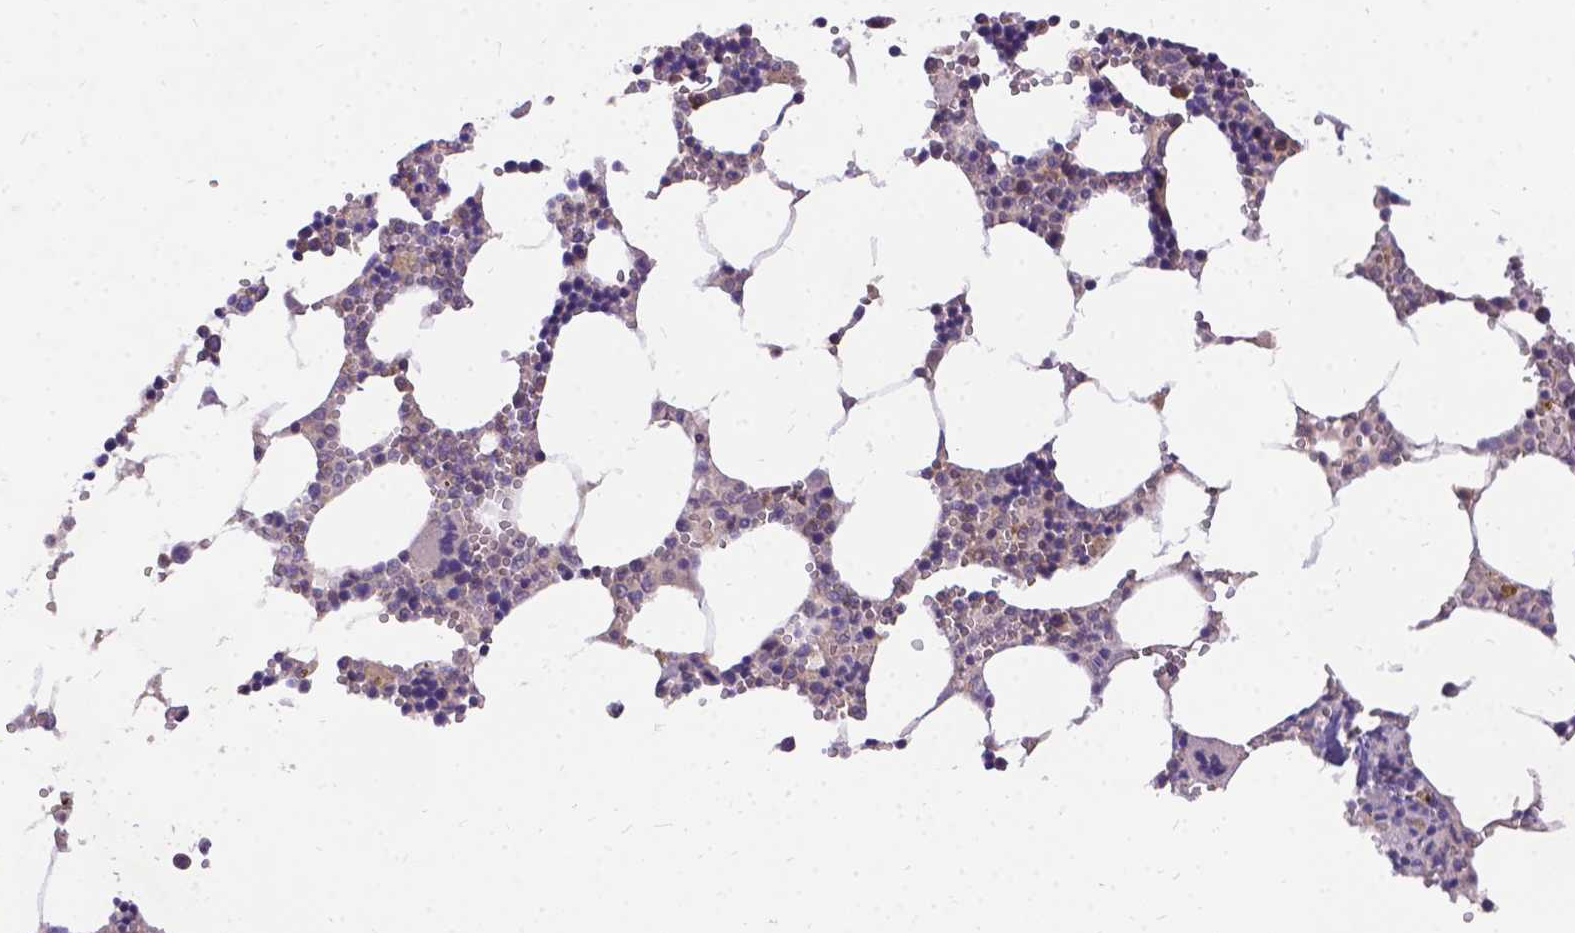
{"staining": {"intensity": "weak", "quantity": "25%-75%", "location": "cytoplasmic/membranous"}, "tissue": "bone marrow", "cell_type": "Hematopoietic cells", "image_type": "normal", "snomed": [{"axis": "morphology", "description": "Normal tissue, NOS"}, {"axis": "topography", "description": "Bone marrow"}], "caption": "Immunohistochemistry (DAB) staining of unremarkable human bone marrow shows weak cytoplasmic/membranous protein positivity in approximately 25%-75% of hematopoietic cells. (Brightfield microscopy of DAB IHC at high magnification).", "gene": "DENND6A", "patient": {"sex": "male", "age": 54}}